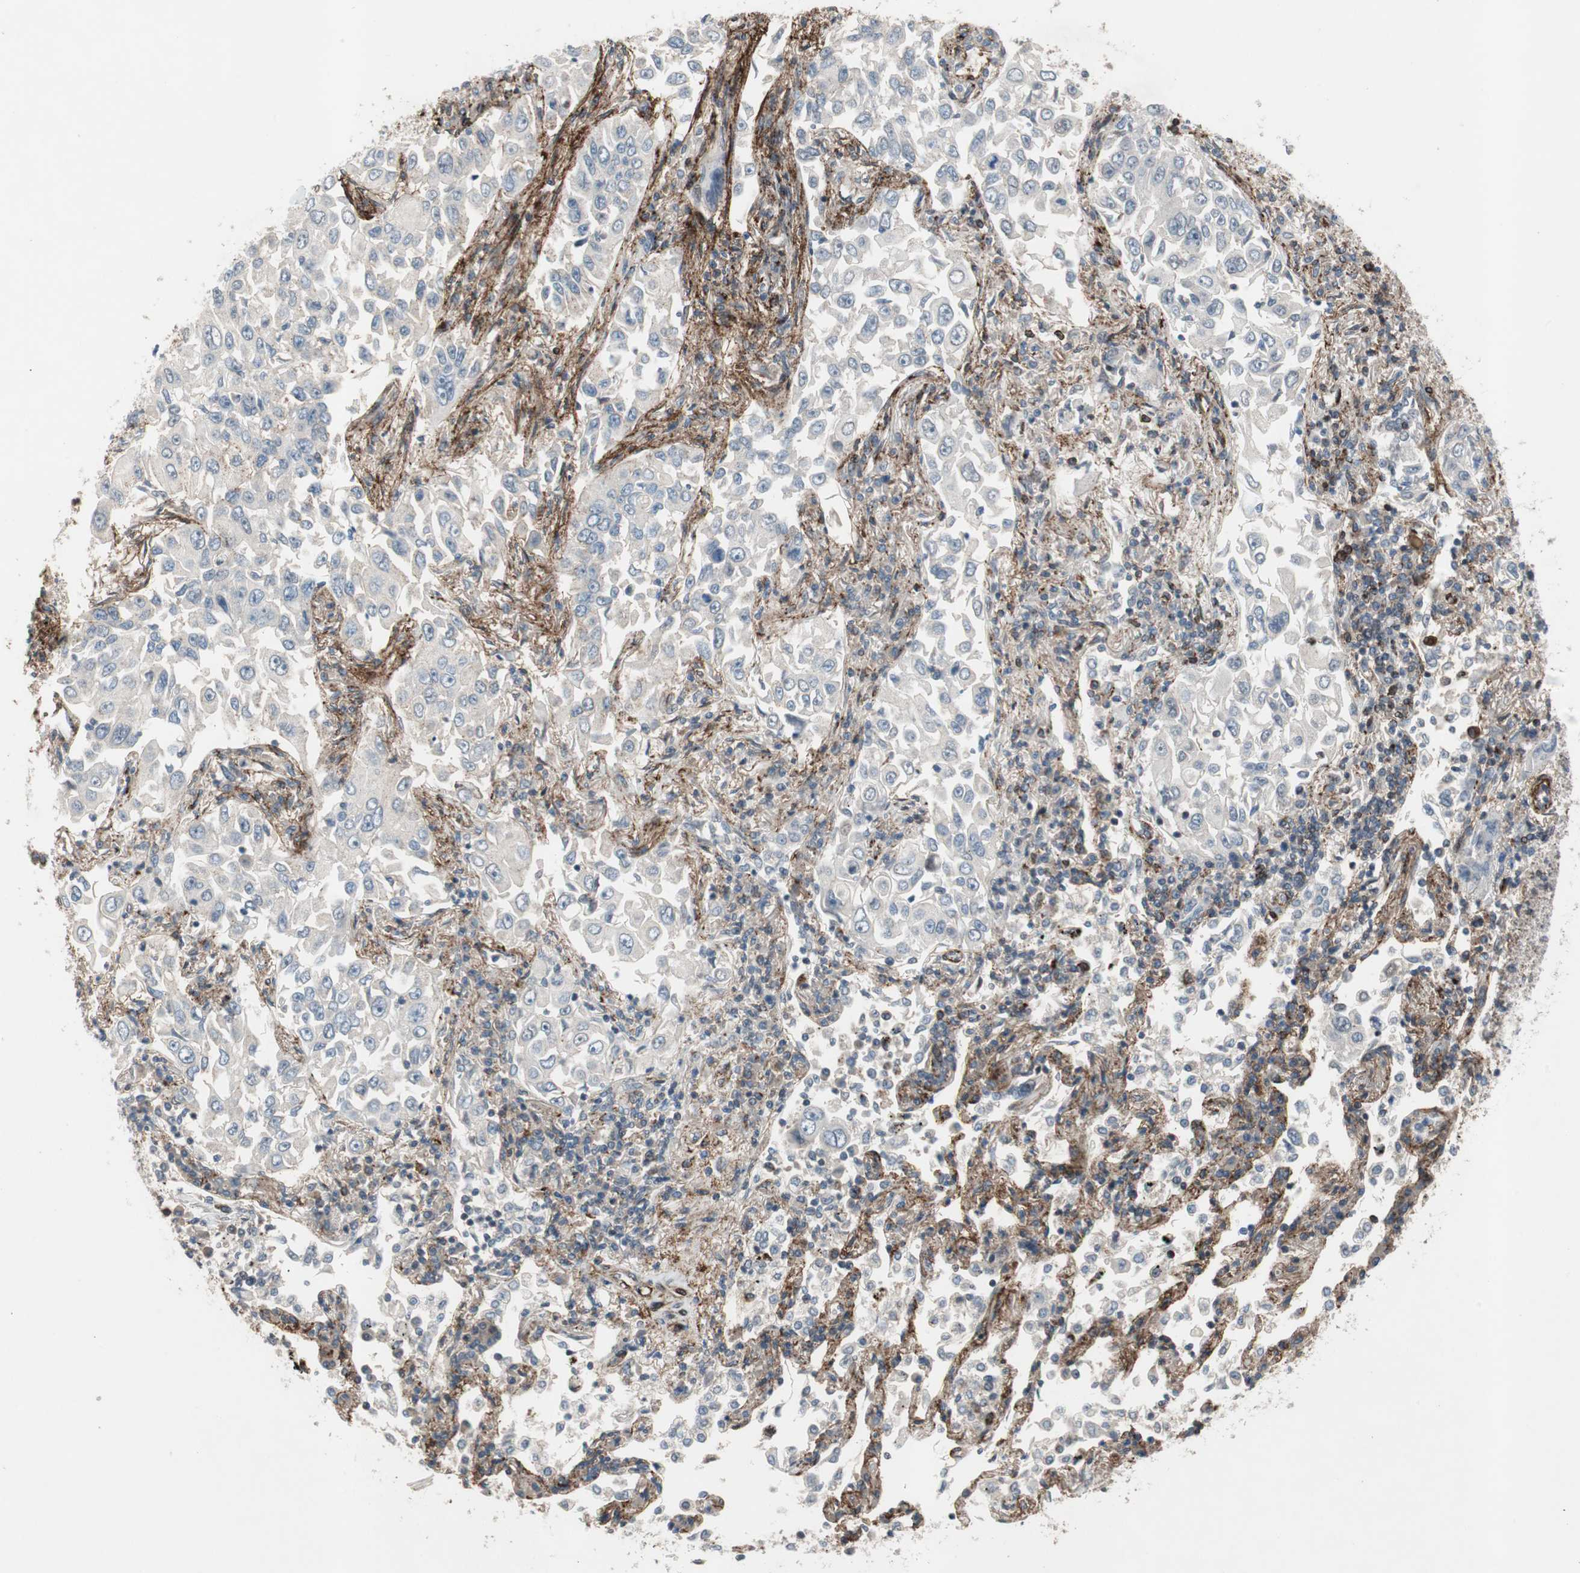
{"staining": {"intensity": "negative", "quantity": "none", "location": "none"}, "tissue": "lung cancer", "cell_type": "Tumor cells", "image_type": "cancer", "snomed": [{"axis": "morphology", "description": "Adenocarcinoma, NOS"}, {"axis": "topography", "description": "Lung"}], "caption": "This is an IHC histopathology image of lung cancer (adenocarcinoma). There is no positivity in tumor cells.", "gene": "GRHL1", "patient": {"sex": "male", "age": 84}}